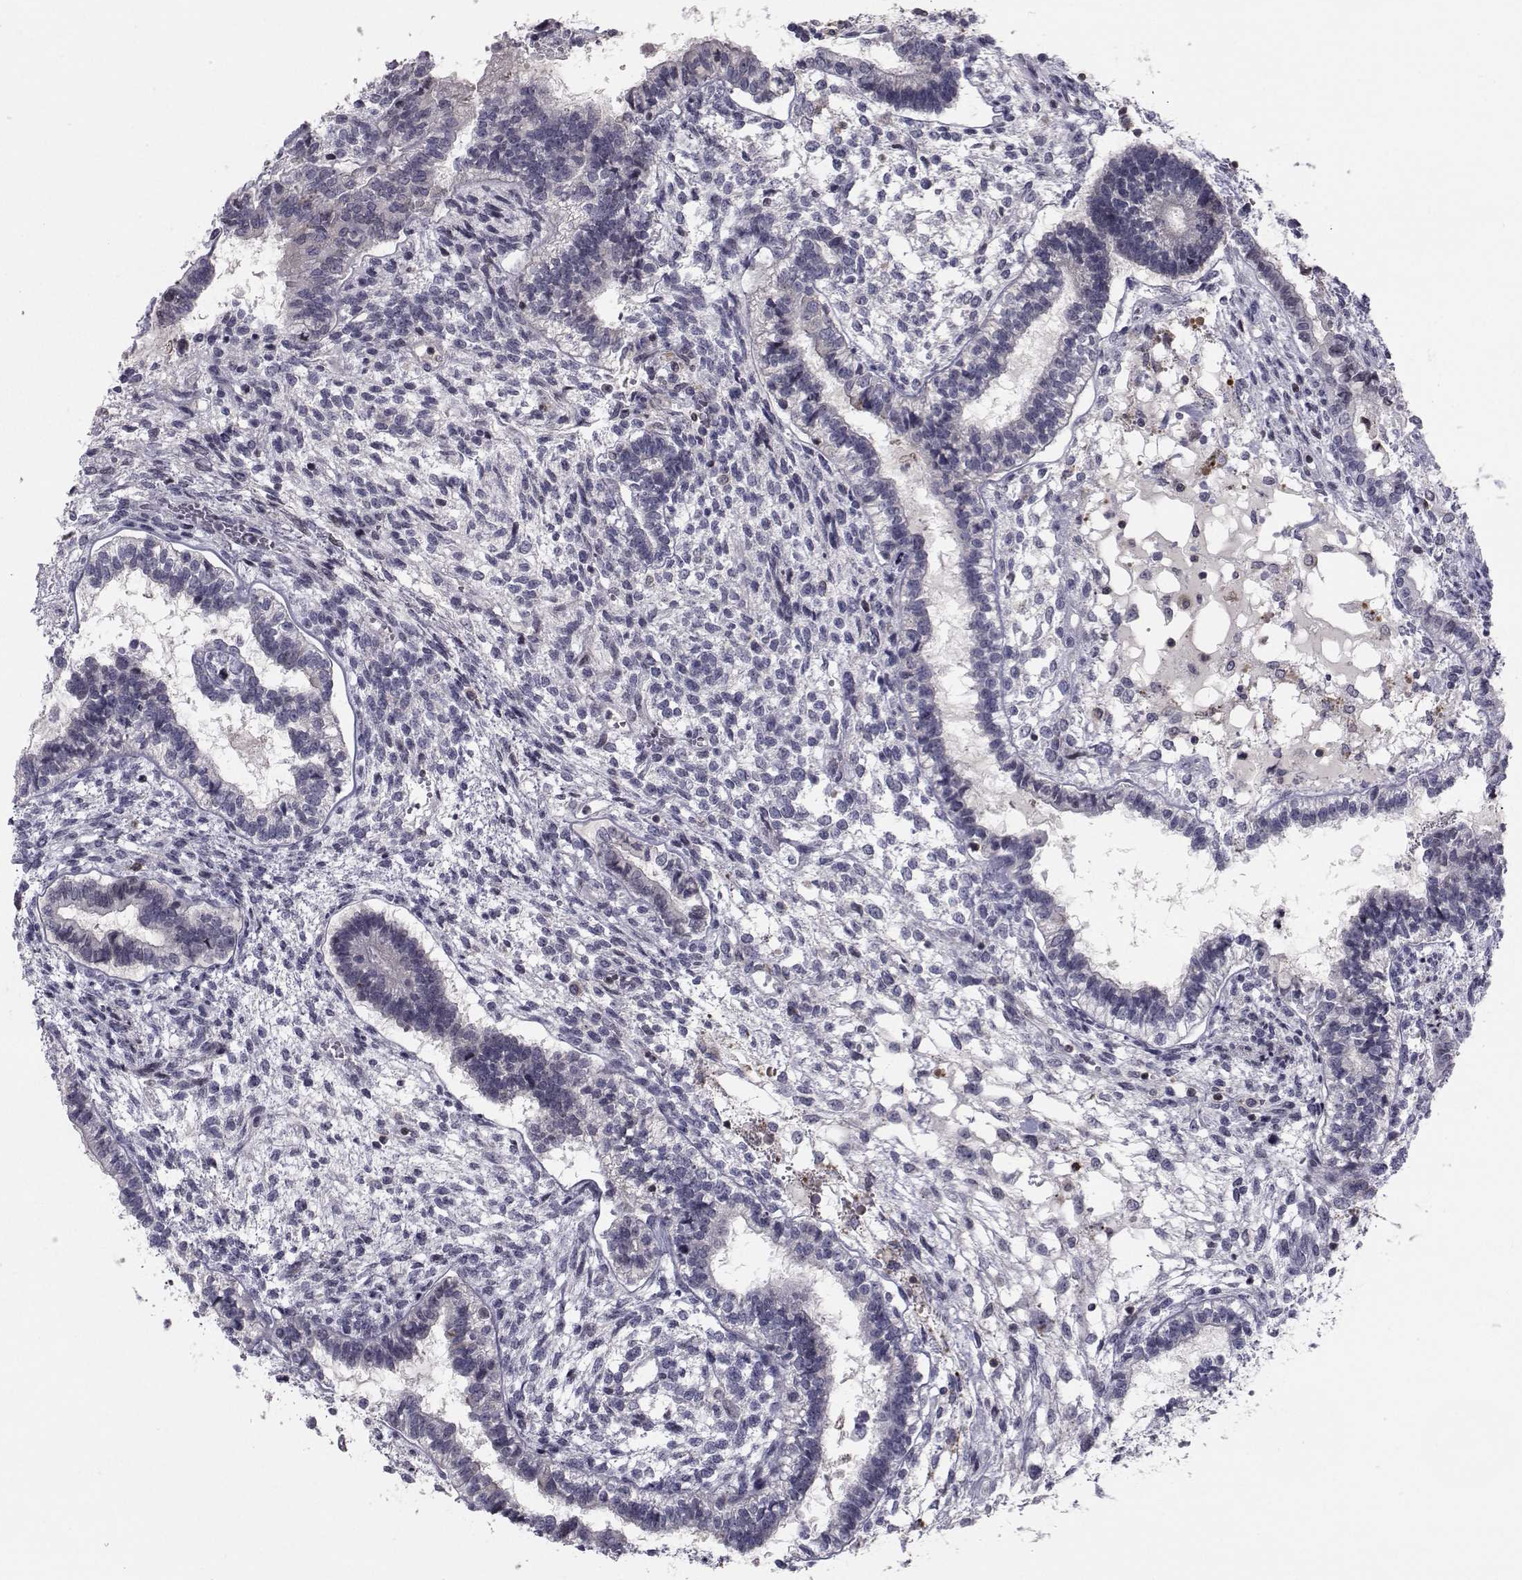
{"staining": {"intensity": "negative", "quantity": "none", "location": "none"}, "tissue": "testis cancer", "cell_type": "Tumor cells", "image_type": "cancer", "snomed": [{"axis": "morphology", "description": "Carcinoma, Embryonal, NOS"}, {"axis": "topography", "description": "Testis"}], "caption": "This is an IHC histopathology image of testis cancer (embryonal carcinoma). There is no staining in tumor cells.", "gene": "PCP4L1", "patient": {"sex": "male", "age": 37}}